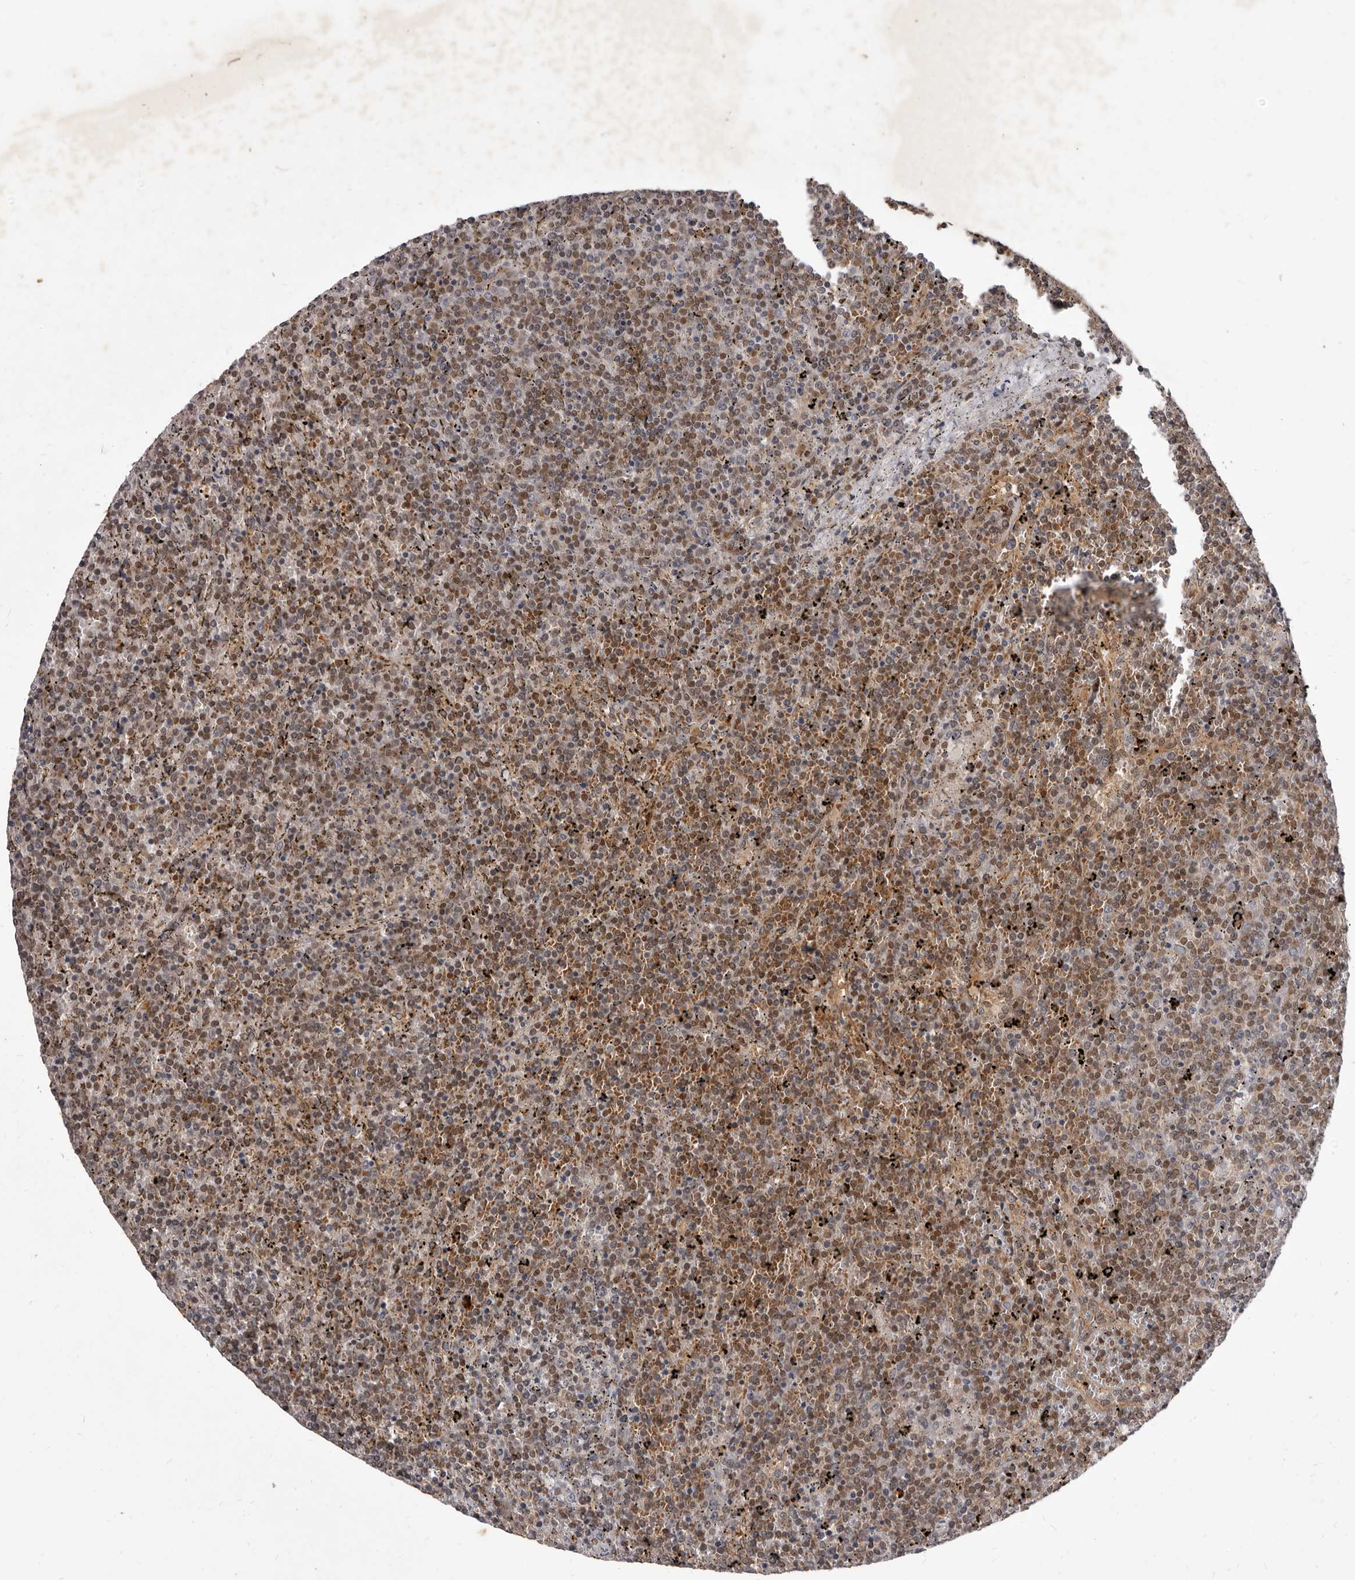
{"staining": {"intensity": "moderate", "quantity": "25%-75%", "location": "cytoplasmic/membranous"}, "tissue": "lymphoma", "cell_type": "Tumor cells", "image_type": "cancer", "snomed": [{"axis": "morphology", "description": "Malignant lymphoma, non-Hodgkin's type, Low grade"}, {"axis": "topography", "description": "Spleen"}], "caption": "An image showing moderate cytoplasmic/membranous positivity in approximately 25%-75% of tumor cells in lymphoma, as visualized by brown immunohistochemical staining.", "gene": "ACLY", "patient": {"sex": "female", "age": 19}}